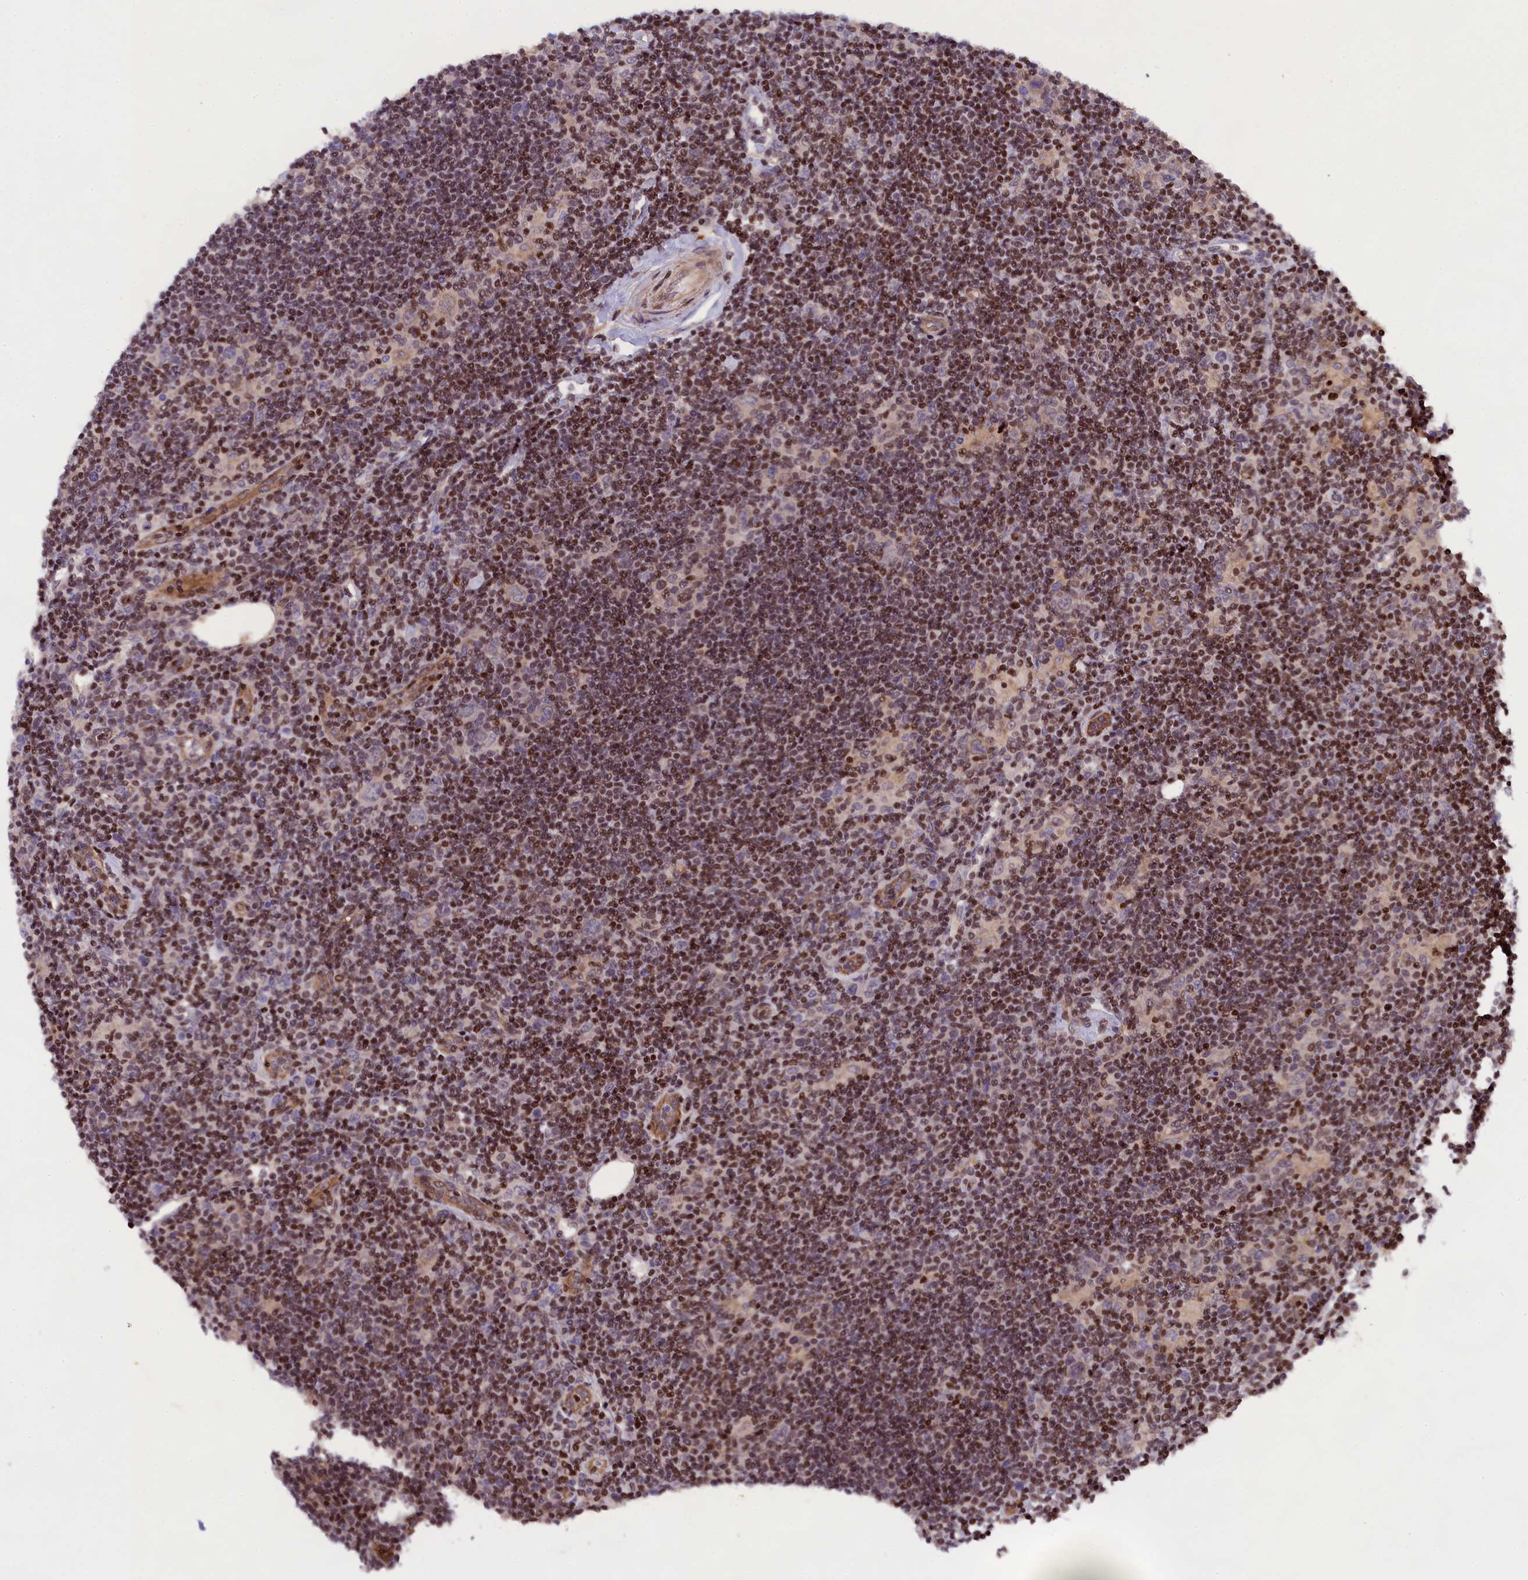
{"staining": {"intensity": "negative", "quantity": "none", "location": "none"}, "tissue": "lymphoma", "cell_type": "Tumor cells", "image_type": "cancer", "snomed": [{"axis": "morphology", "description": "Hodgkin's disease, NOS"}, {"axis": "topography", "description": "Lymph node"}], "caption": "The micrograph reveals no staining of tumor cells in Hodgkin's disease.", "gene": "SP4", "patient": {"sex": "female", "age": 57}}